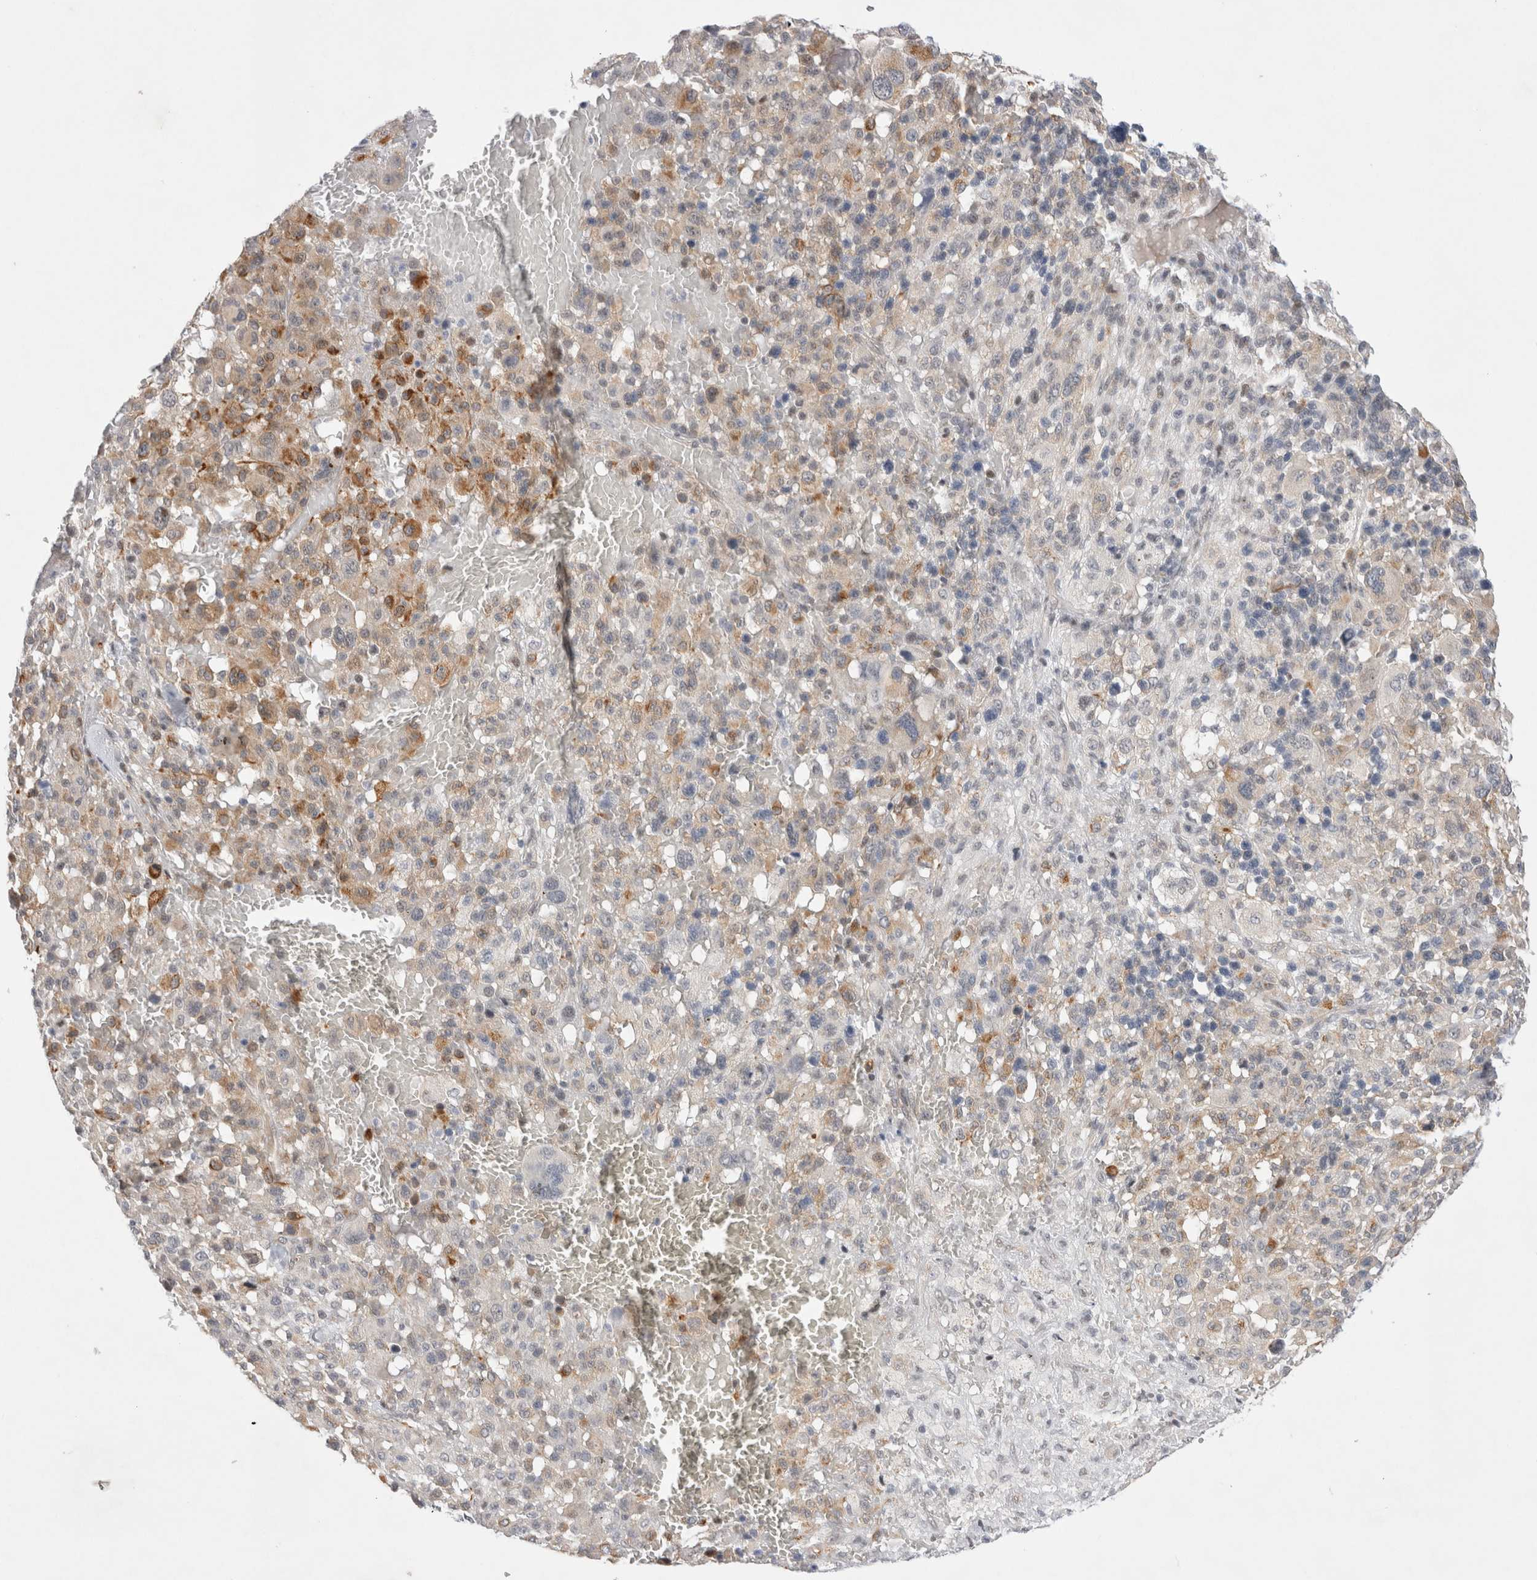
{"staining": {"intensity": "weak", "quantity": "25%-75%", "location": "cytoplasmic/membranous"}, "tissue": "melanoma", "cell_type": "Tumor cells", "image_type": "cancer", "snomed": [{"axis": "morphology", "description": "Malignant melanoma, Metastatic site"}, {"axis": "topography", "description": "Skin"}], "caption": "IHC micrograph of malignant melanoma (metastatic site) stained for a protein (brown), which demonstrates low levels of weak cytoplasmic/membranous expression in approximately 25%-75% of tumor cells.", "gene": "WIPF2", "patient": {"sex": "female", "age": 74}}